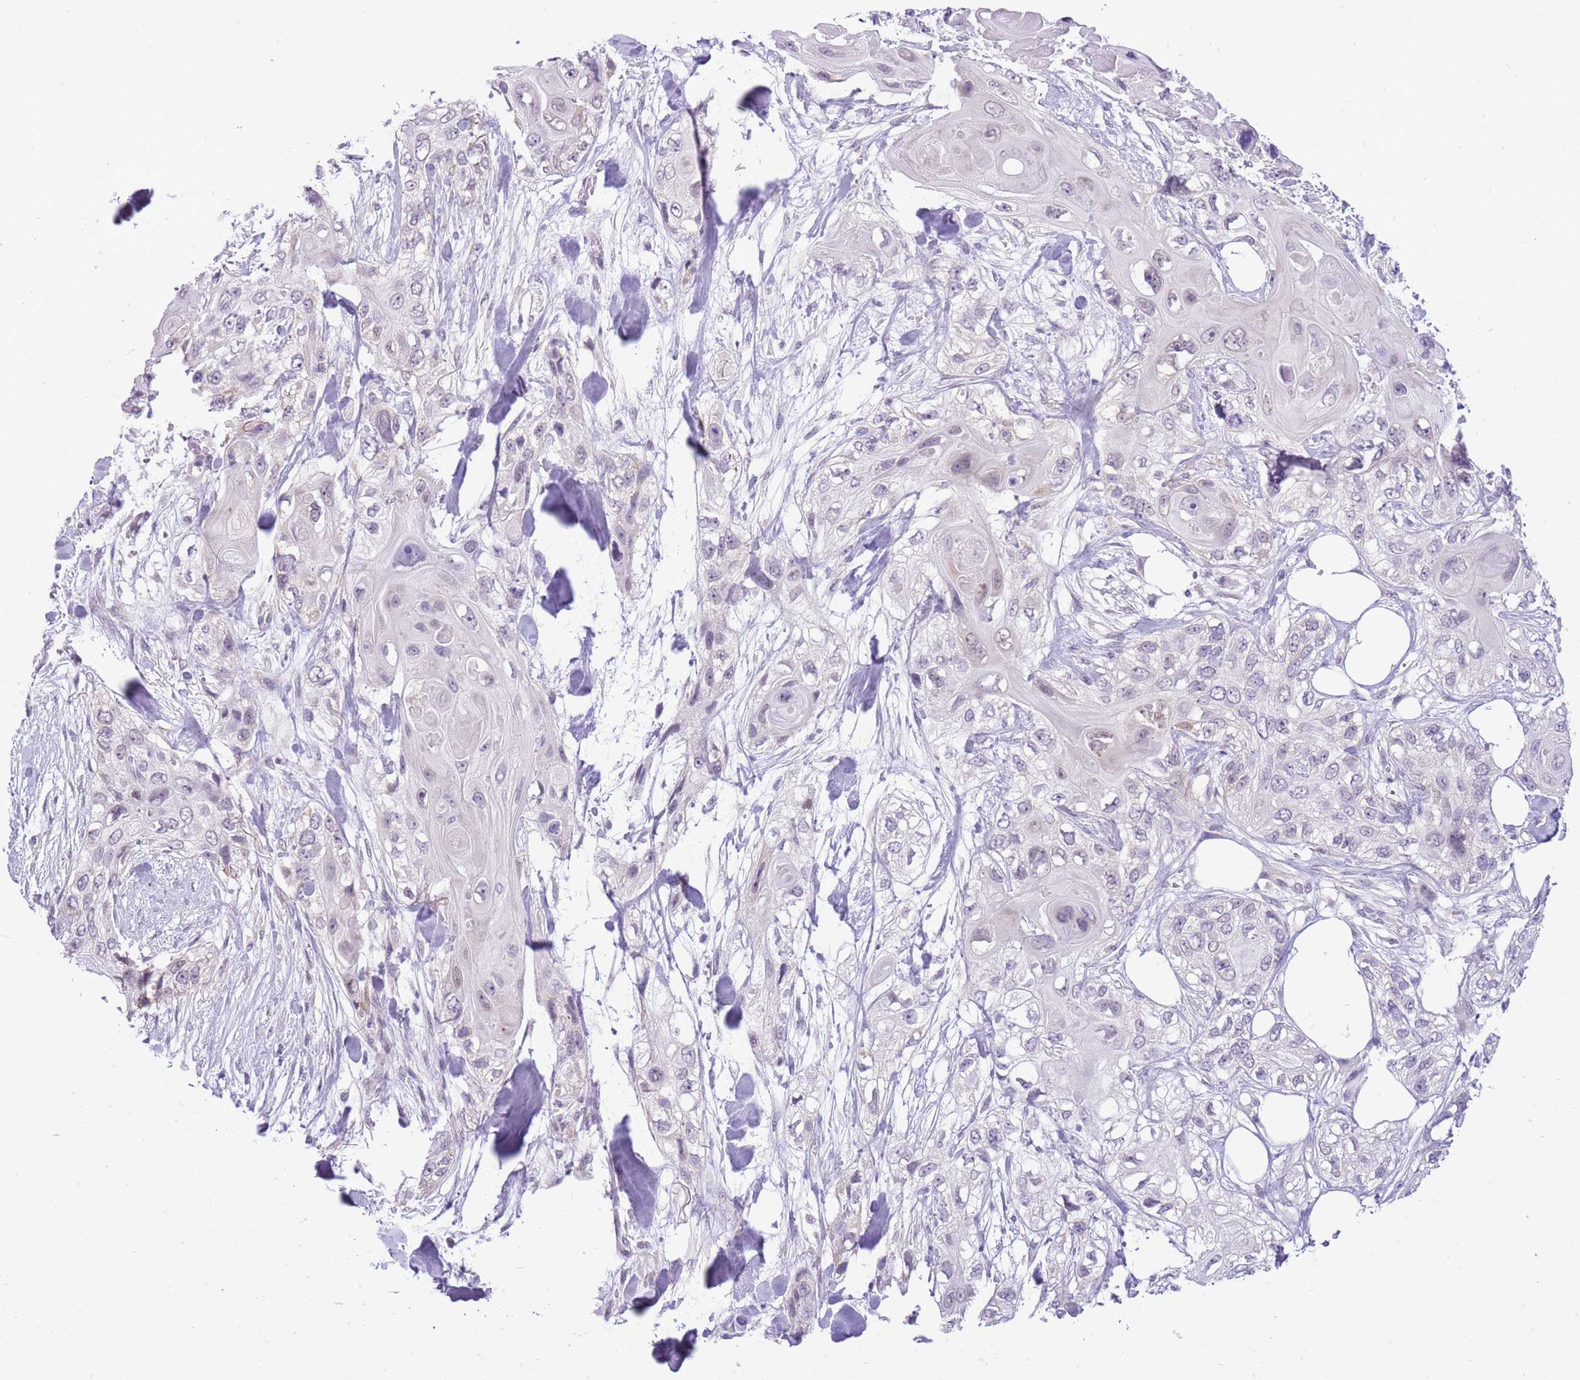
{"staining": {"intensity": "negative", "quantity": "none", "location": "none"}, "tissue": "skin cancer", "cell_type": "Tumor cells", "image_type": "cancer", "snomed": [{"axis": "morphology", "description": "Normal tissue, NOS"}, {"axis": "morphology", "description": "Squamous cell carcinoma, NOS"}, {"axis": "topography", "description": "Skin"}], "caption": "Immunohistochemistry (IHC) of skin cancer demonstrates no positivity in tumor cells.", "gene": "FAM120C", "patient": {"sex": "male", "age": 72}}